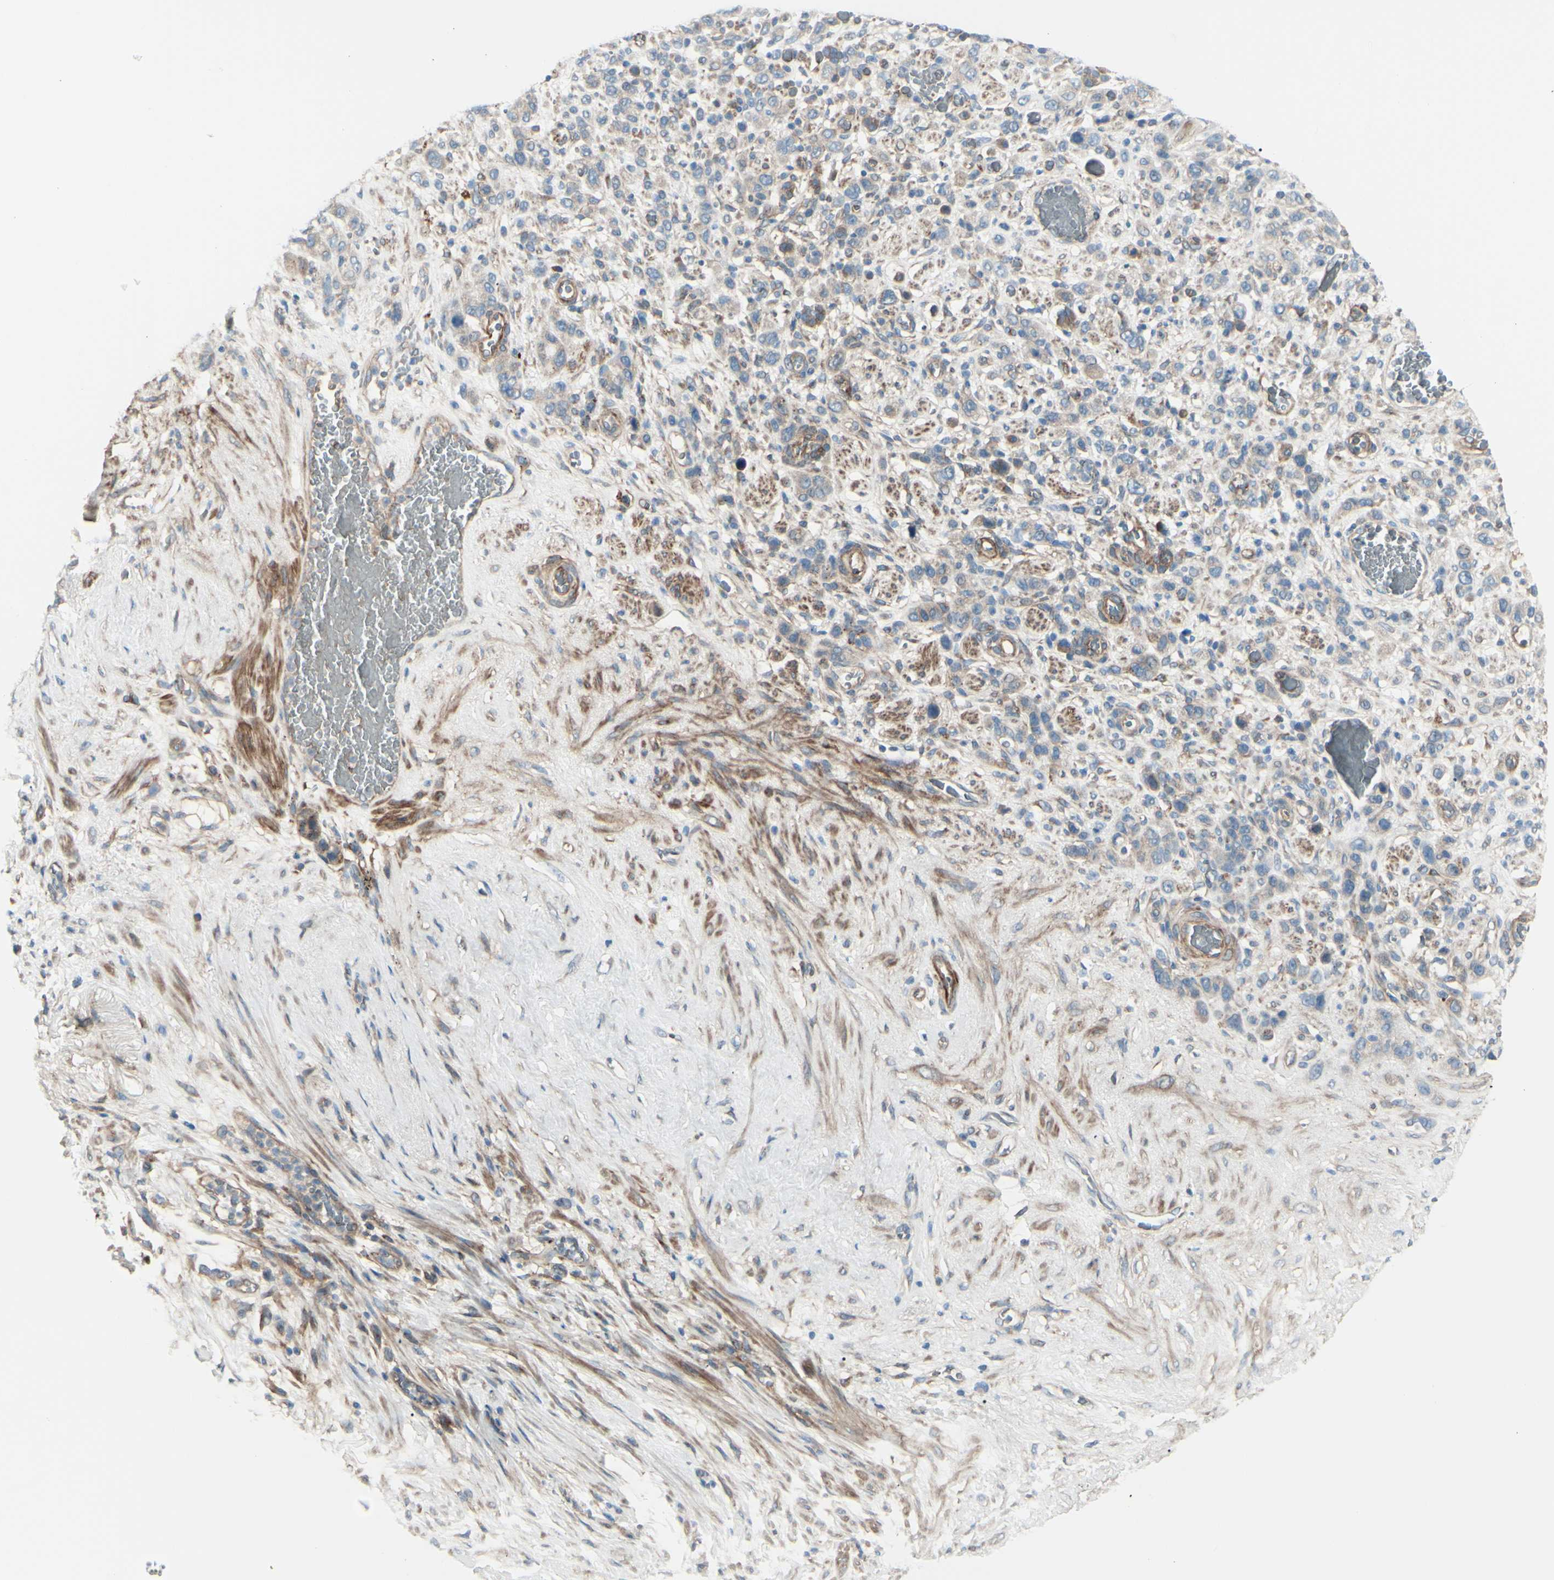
{"staining": {"intensity": "weak", "quantity": ">75%", "location": "cytoplasmic/membranous"}, "tissue": "stomach cancer", "cell_type": "Tumor cells", "image_type": "cancer", "snomed": [{"axis": "morphology", "description": "Adenocarcinoma, NOS"}, {"axis": "morphology", "description": "Adenocarcinoma, High grade"}, {"axis": "topography", "description": "Stomach, upper"}, {"axis": "topography", "description": "Stomach, lower"}], "caption": "This image demonstrates immunohistochemistry staining of stomach cancer (adenocarcinoma (high-grade)), with low weak cytoplasmic/membranous expression in approximately >75% of tumor cells.", "gene": "PCDHGA2", "patient": {"sex": "female", "age": 65}}